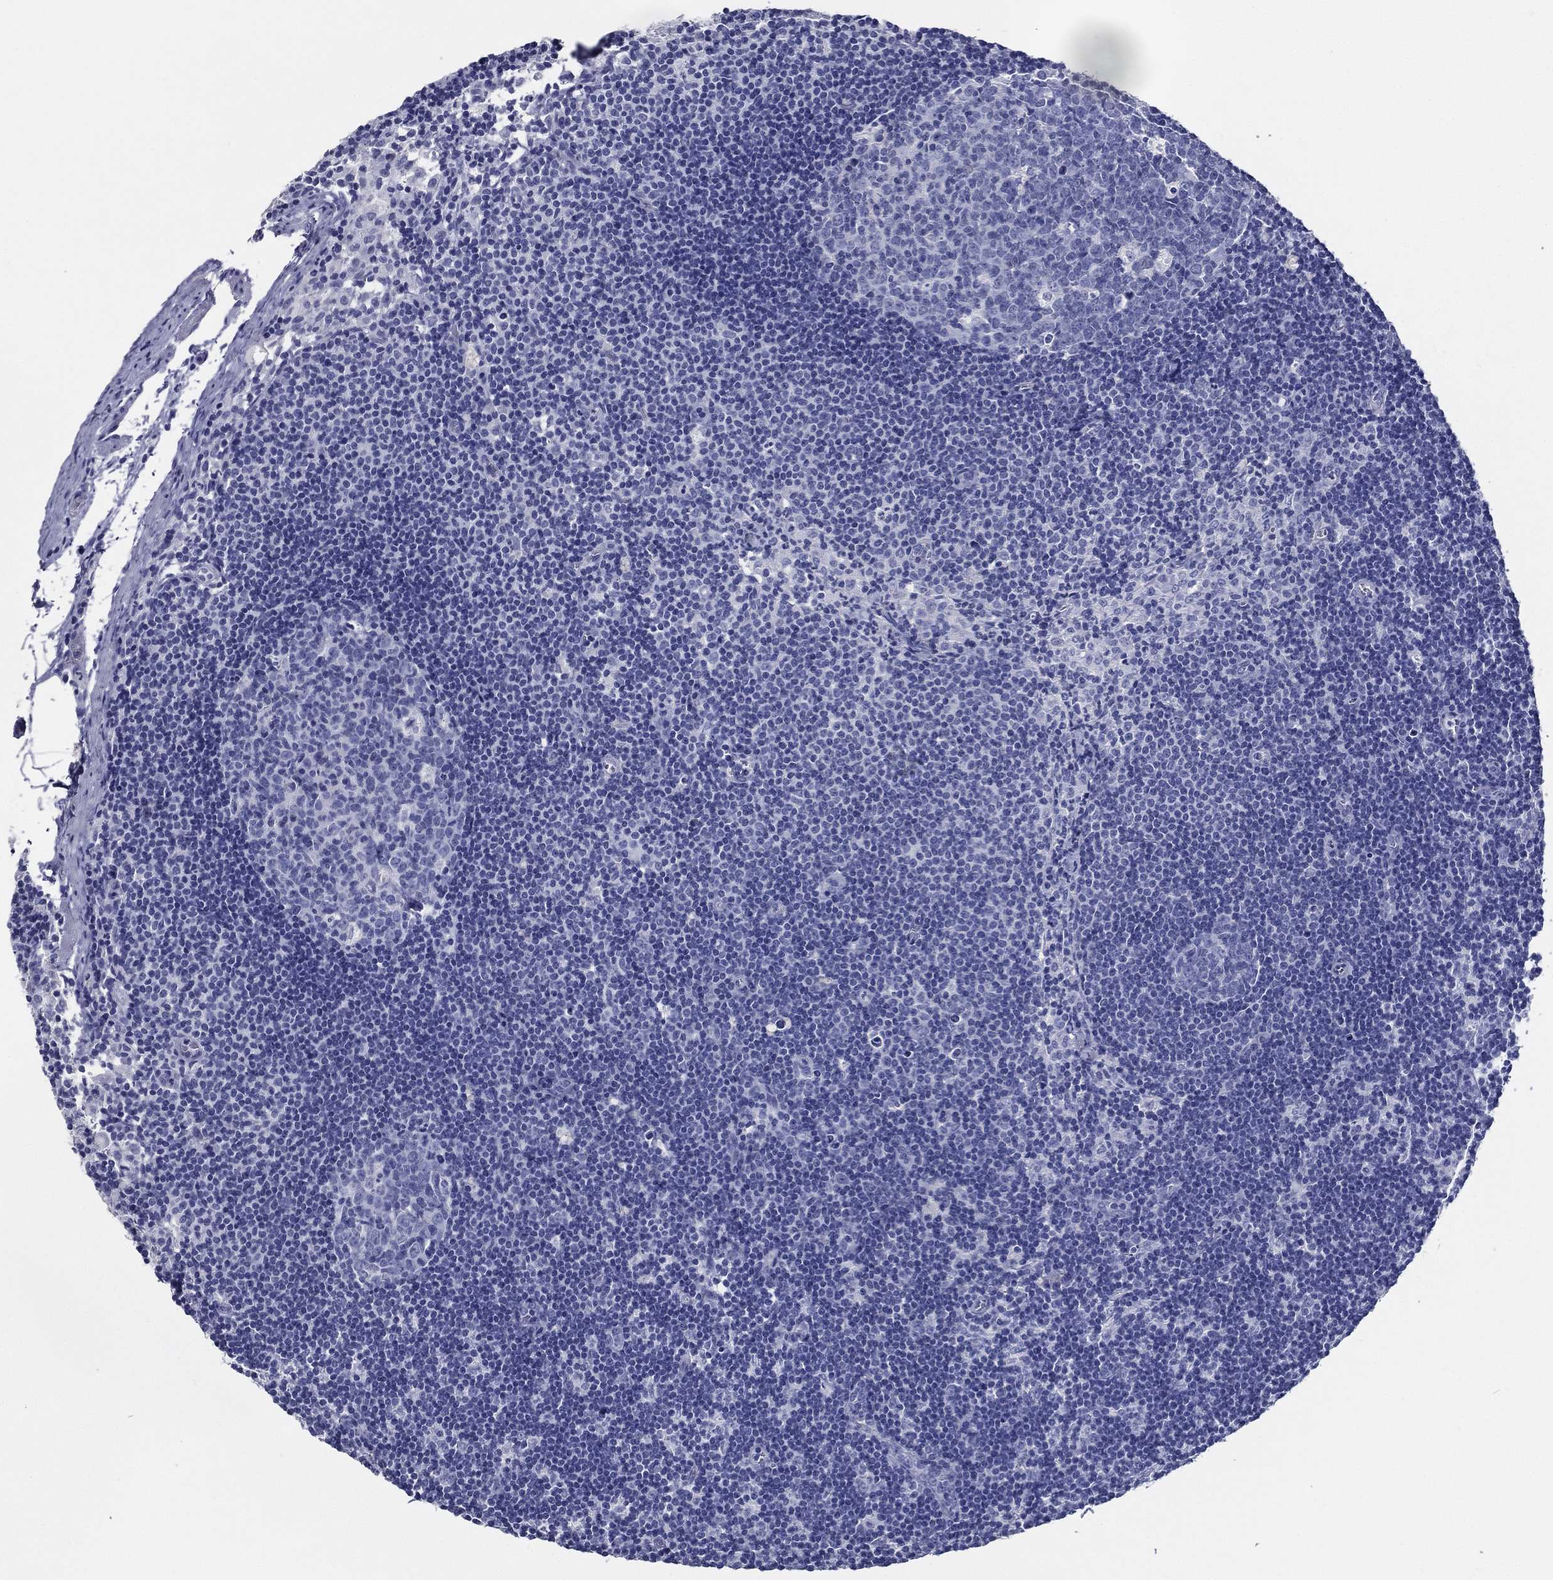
{"staining": {"intensity": "negative", "quantity": "none", "location": "none"}, "tissue": "lymph node", "cell_type": "Germinal center cells", "image_type": "normal", "snomed": [{"axis": "morphology", "description": "Normal tissue, NOS"}, {"axis": "topography", "description": "Lymph node"}], "caption": "A high-resolution photomicrograph shows immunohistochemistry staining of normal lymph node, which demonstrates no significant expression in germinal center cells. (DAB immunohistochemistry with hematoxylin counter stain).", "gene": "TFAP2A", "patient": {"sex": "female", "age": 34}}